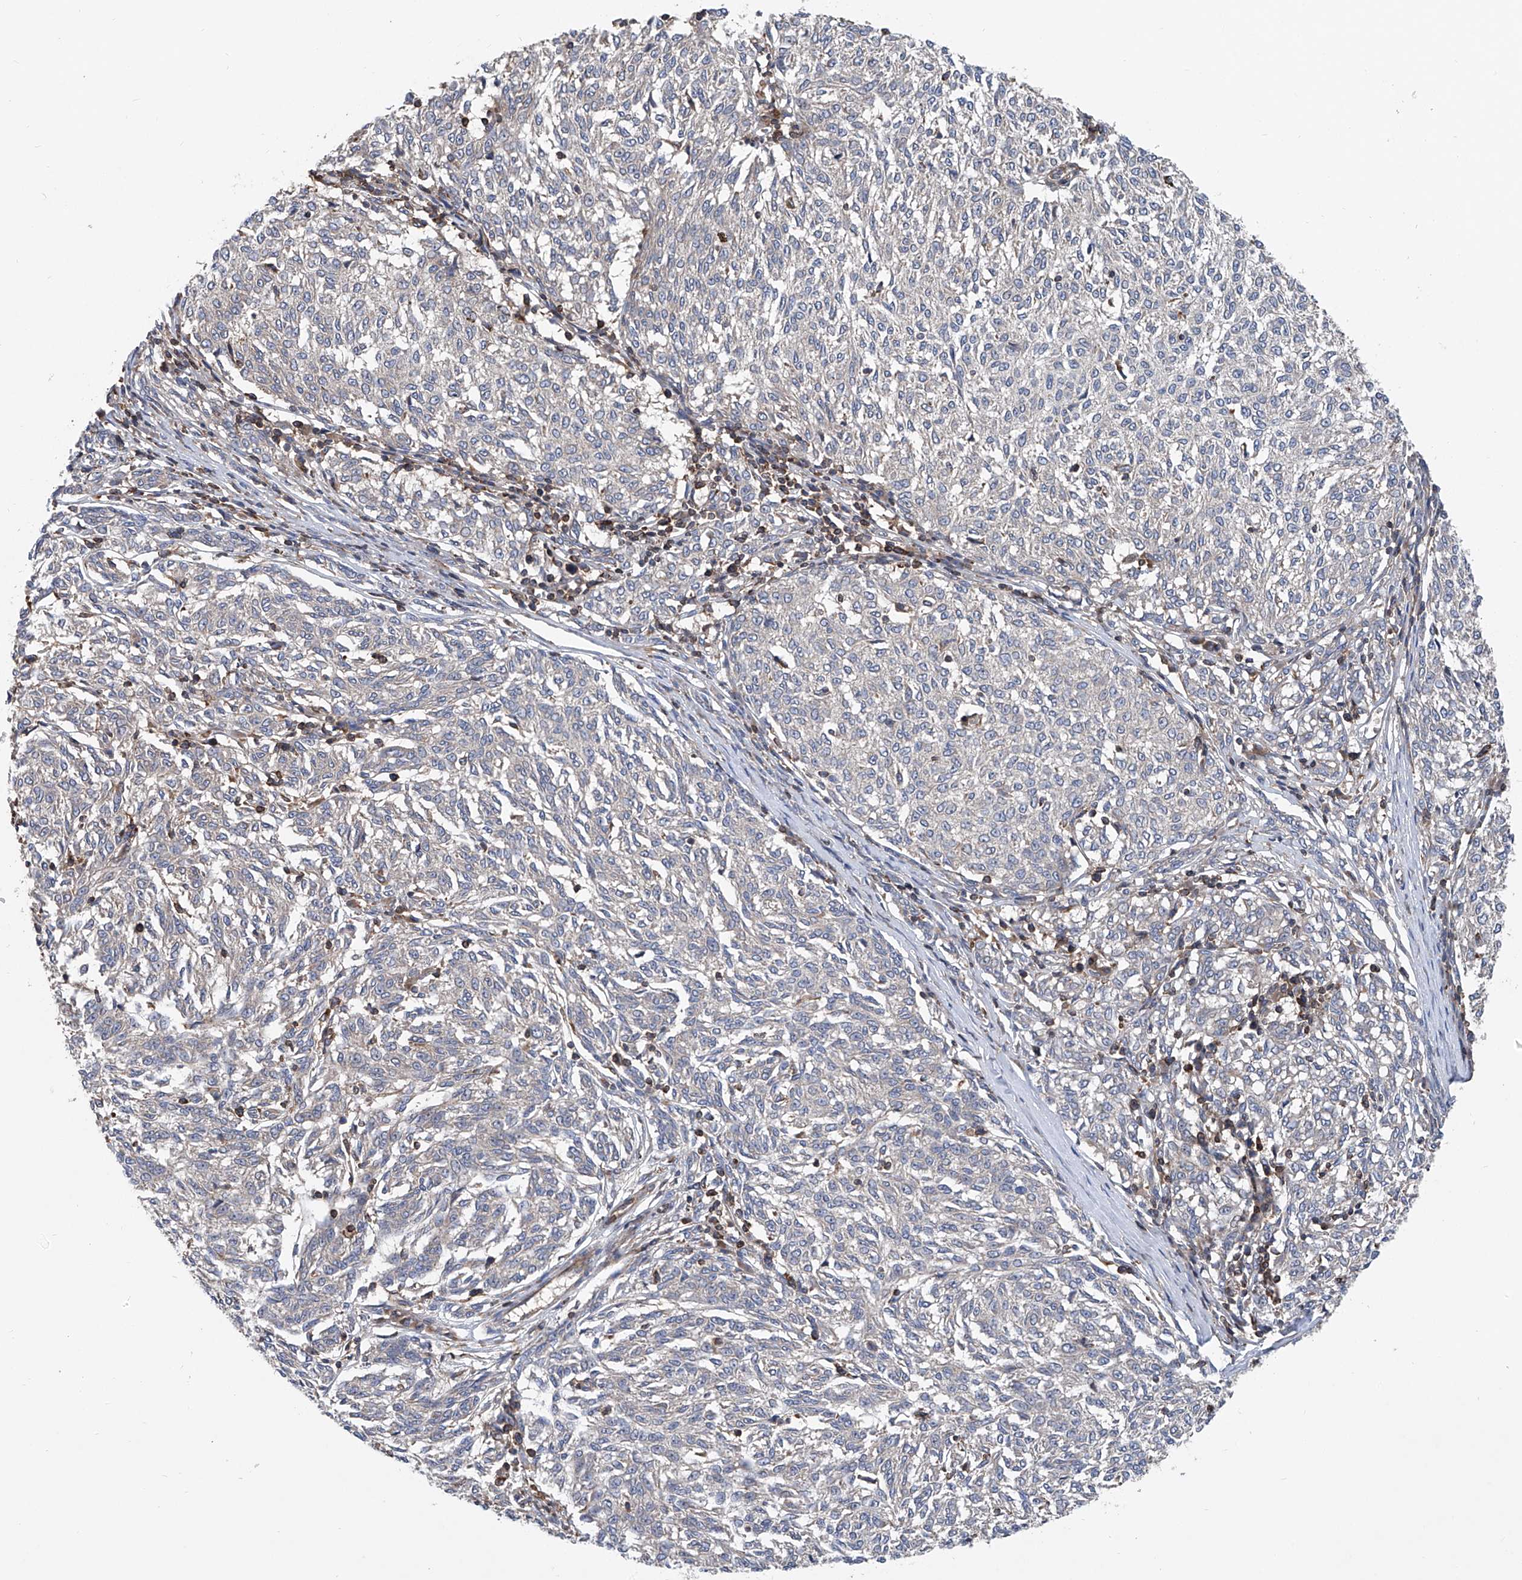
{"staining": {"intensity": "negative", "quantity": "none", "location": "none"}, "tissue": "melanoma", "cell_type": "Tumor cells", "image_type": "cancer", "snomed": [{"axis": "morphology", "description": "Malignant melanoma, NOS"}, {"axis": "topography", "description": "Skin"}], "caption": "High magnification brightfield microscopy of melanoma stained with DAB (brown) and counterstained with hematoxylin (blue): tumor cells show no significant positivity.", "gene": "TRIM38", "patient": {"sex": "female", "age": 72}}